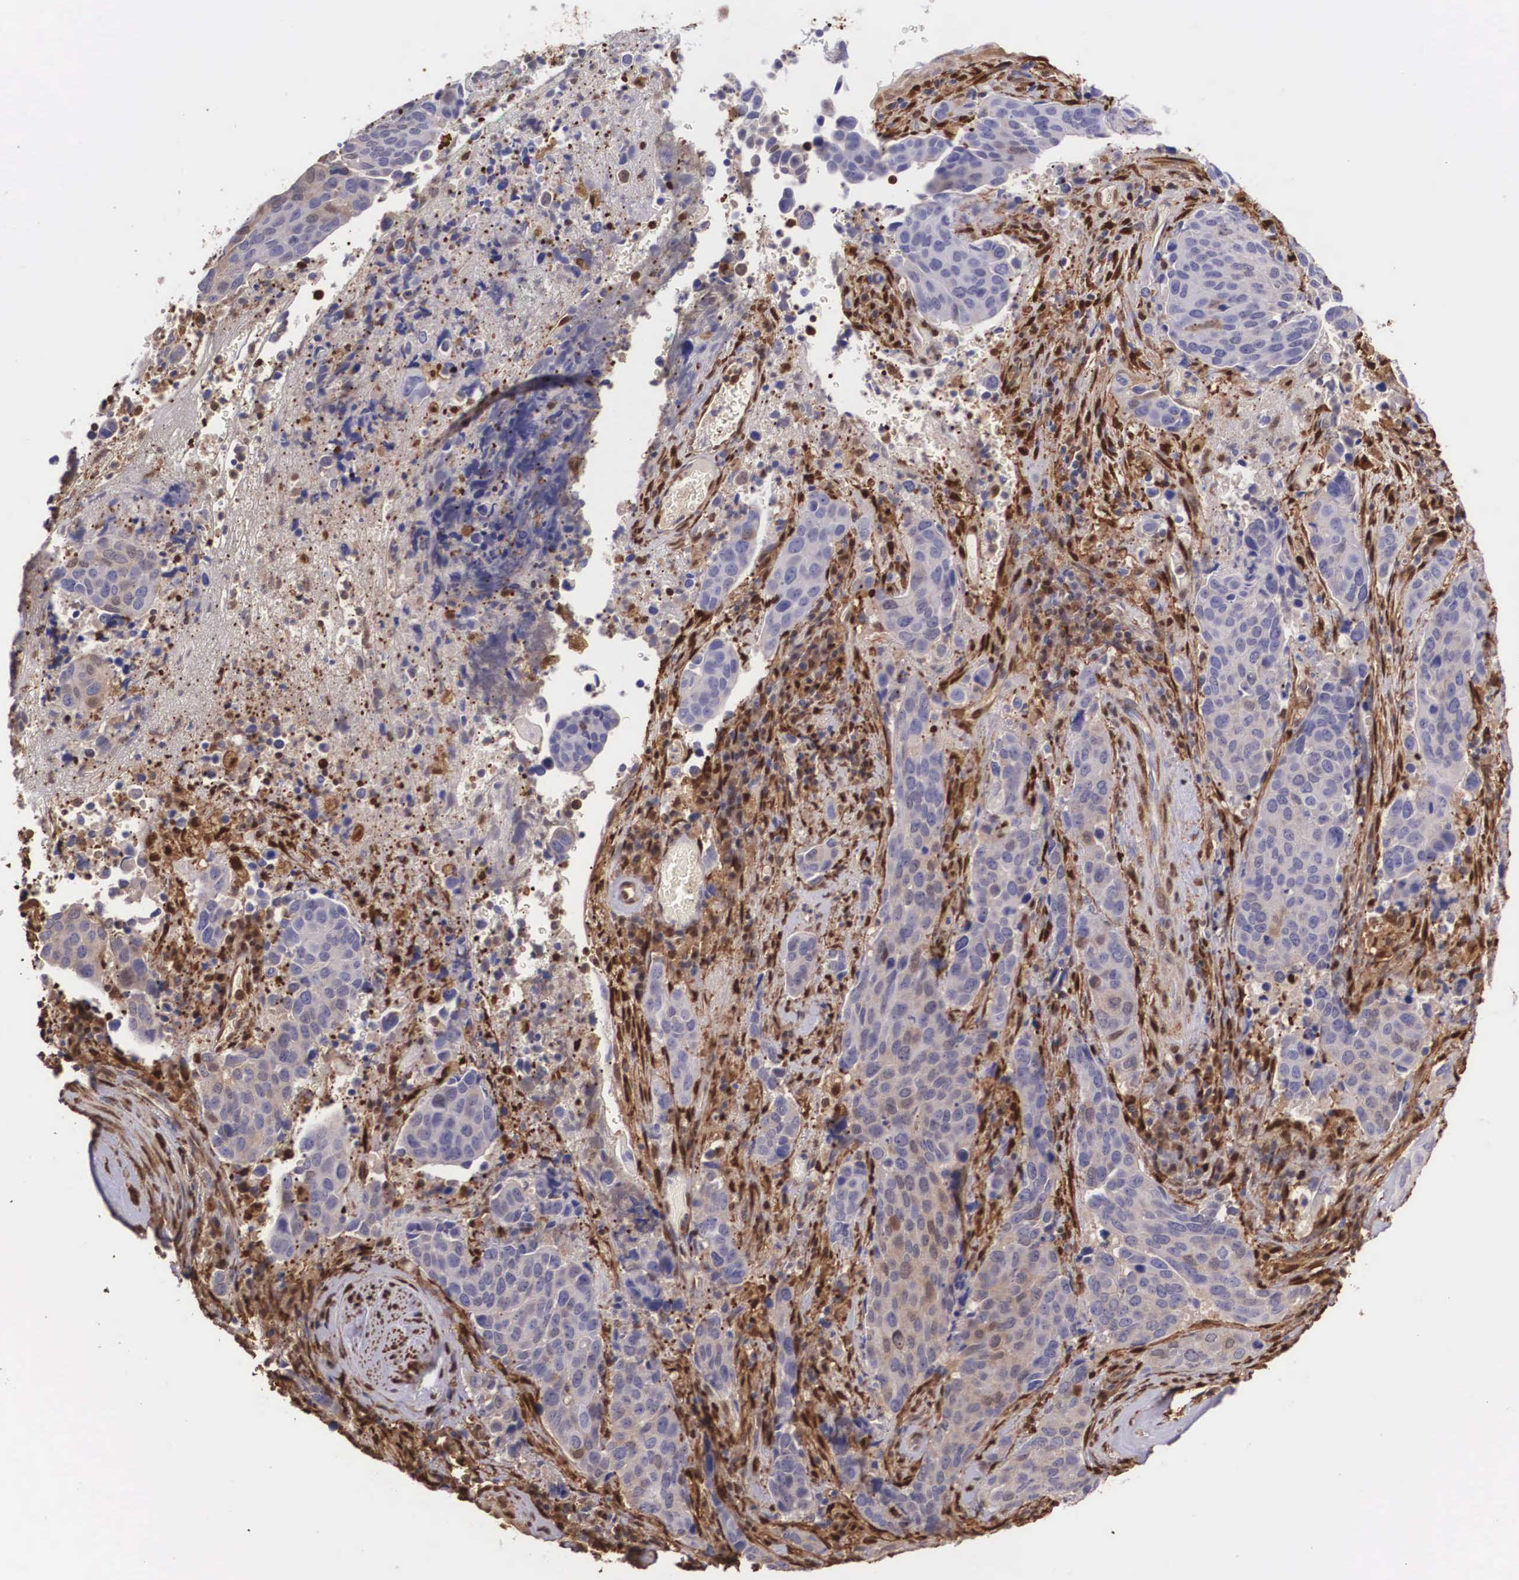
{"staining": {"intensity": "negative", "quantity": "none", "location": "none"}, "tissue": "cervical cancer", "cell_type": "Tumor cells", "image_type": "cancer", "snomed": [{"axis": "morphology", "description": "Squamous cell carcinoma, NOS"}, {"axis": "topography", "description": "Cervix"}], "caption": "Tumor cells are negative for brown protein staining in cervical cancer. (DAB immunohistochemistry, high magnification).", "gene": "LGALS1", "patient": {"sex": "female", "age": 54}}